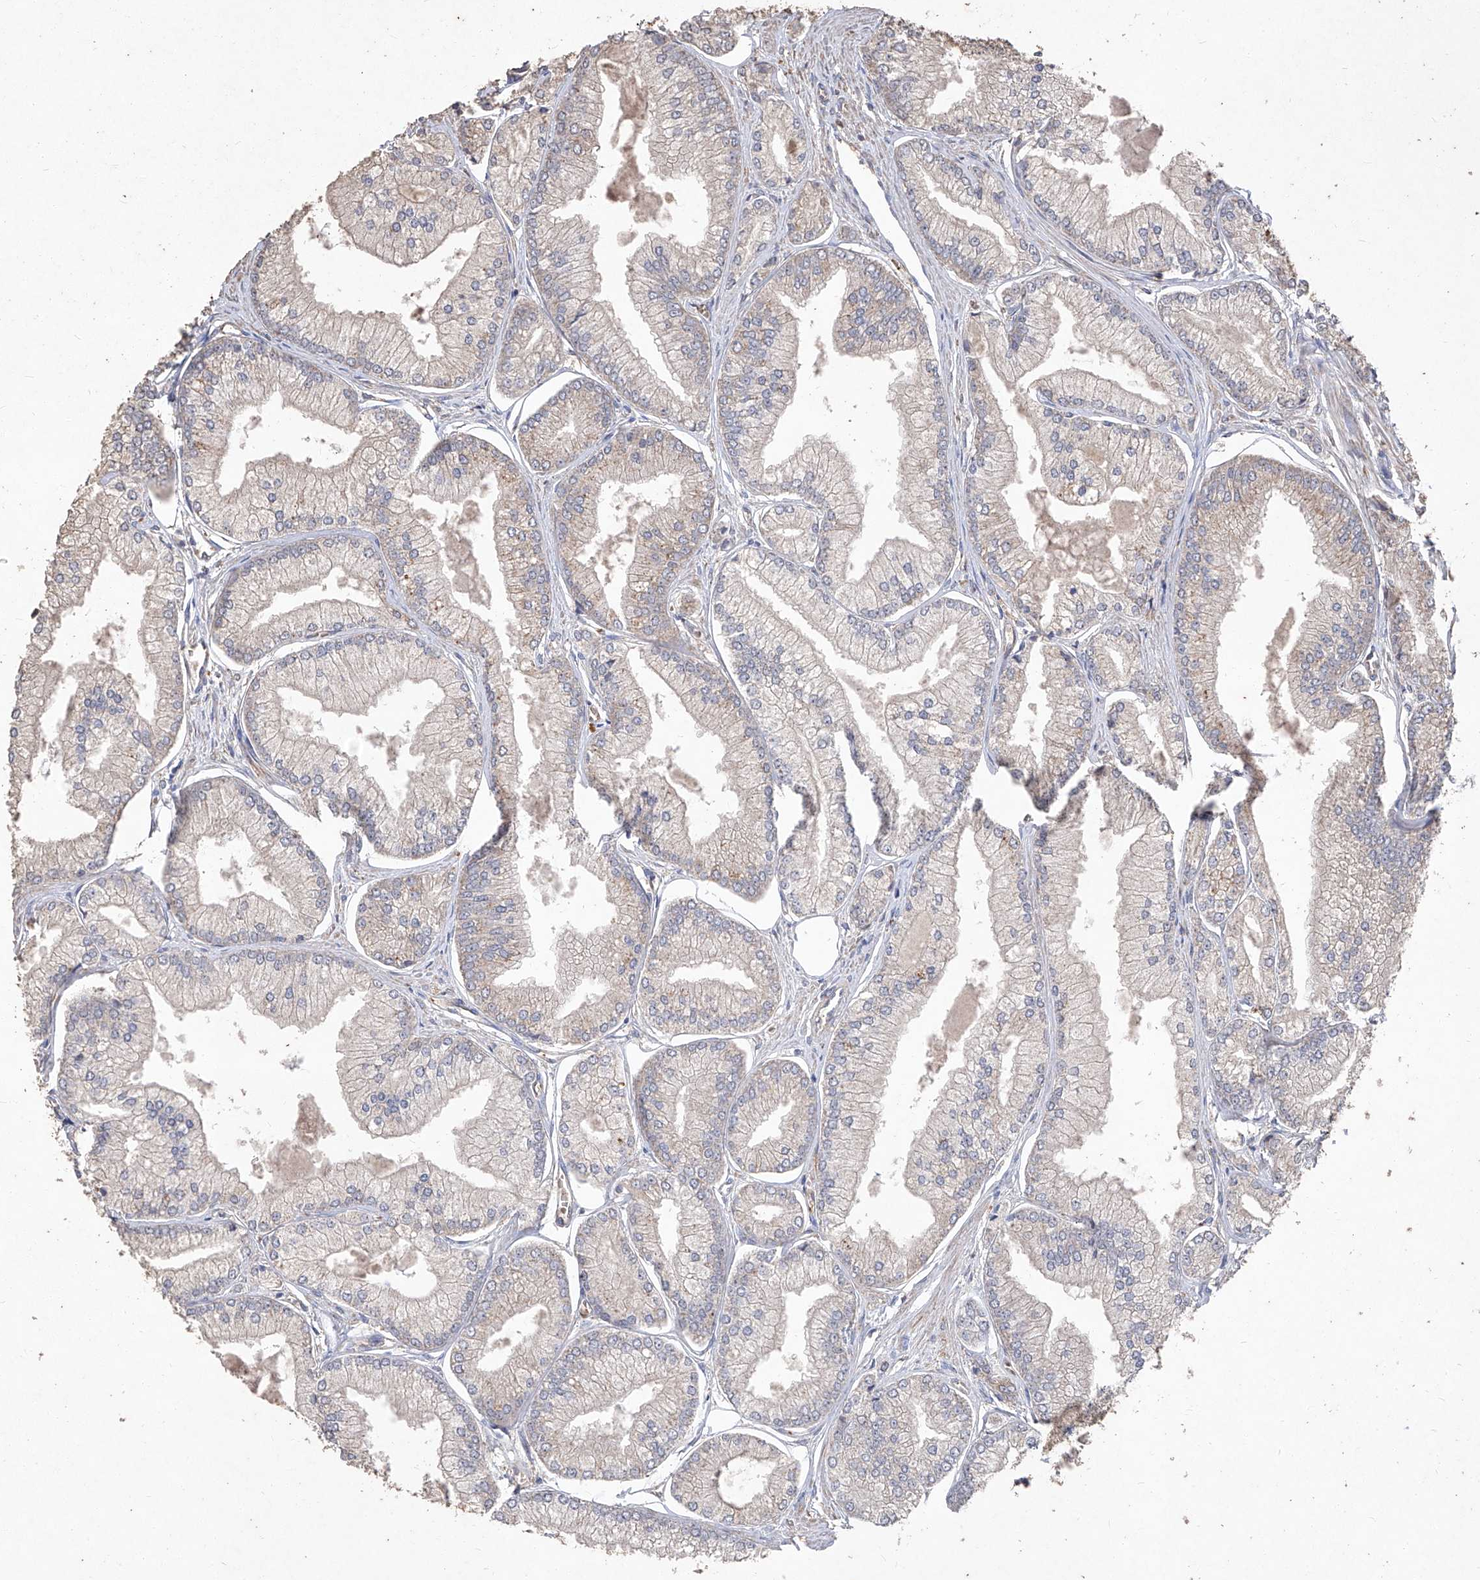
{"staining": {"intensity": "weak", "quantity": "<25%", "location": "cytoplasmic/membranous"}, "tissue": "prostate cancer", "cell_type": "Tumor cells", "image_type": "cancer", "snomed": [{"axis": "morphology", "description": "Adenocarcinoma, Low grade"}, {"axis": "topography", "description": "Prostate"}], "caption": "Immunohistochemical staining of prostate cancer (low-grade adenocarcinoma) exhibits no significant positivity in tumor cells.", "gene": "EML1", "patient": {"sex": "male", "age": 52}}